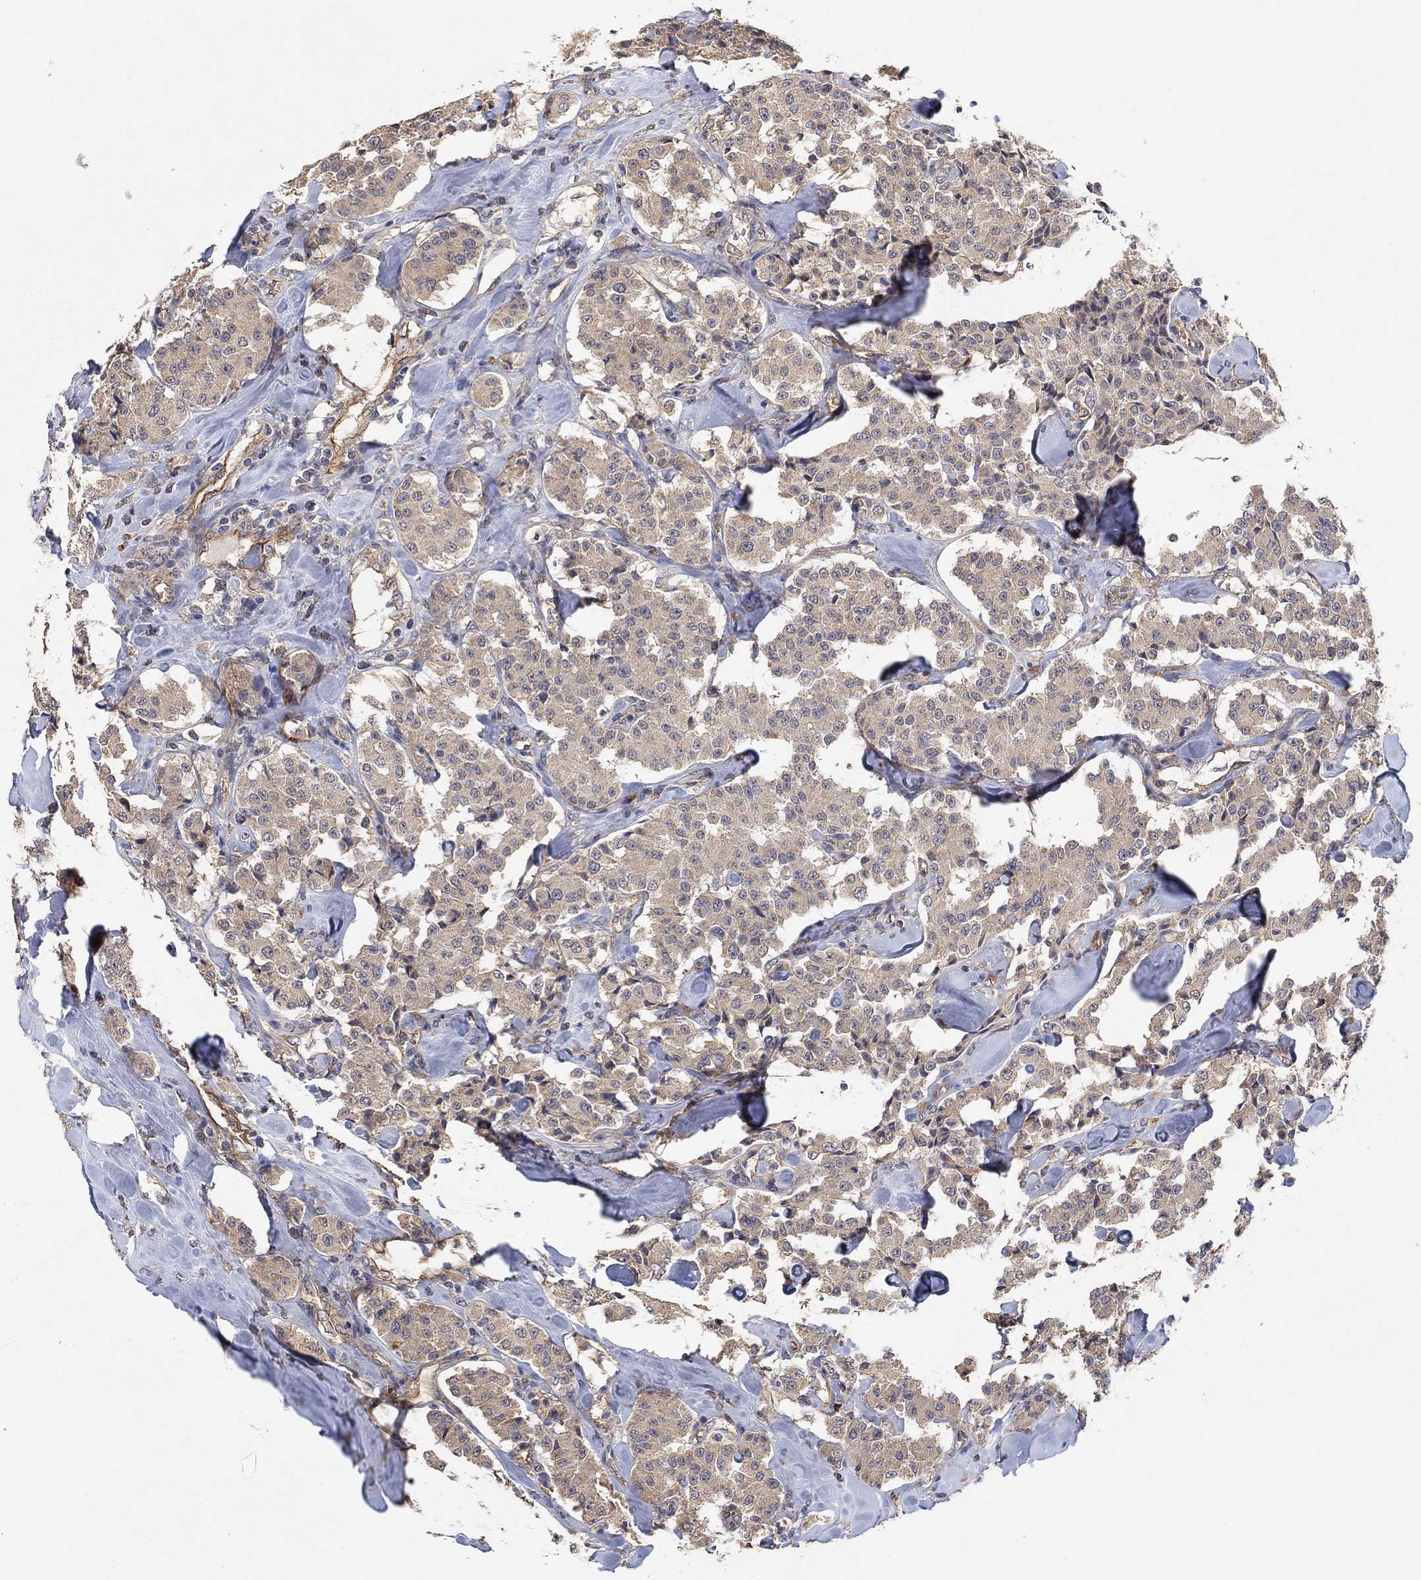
{"staining": {"intensity": "weak", "quantity": ">75%", "location": "cytoplasmic/membranous"}, "tissue": "carcinoid", "cell_type": "Tumor cells", "image_type": "cancer", "snomed": [{"axis": "morphology", "description": "Carcinoid, malignant, NOS"}, {"axis": "topography", "description": "Pancreas"}], "caption": "Immunohistochemistry (IHC) of carcinoid (malignant) reveals low levels of weak cytoplasmic/membranous positivity in about >75% of tumor cells. The protein of interest is shown in brown color, while the nuclei are stained blue.", "gene": "MCUR1", "patient": {"sex": "male", "age": 41}}